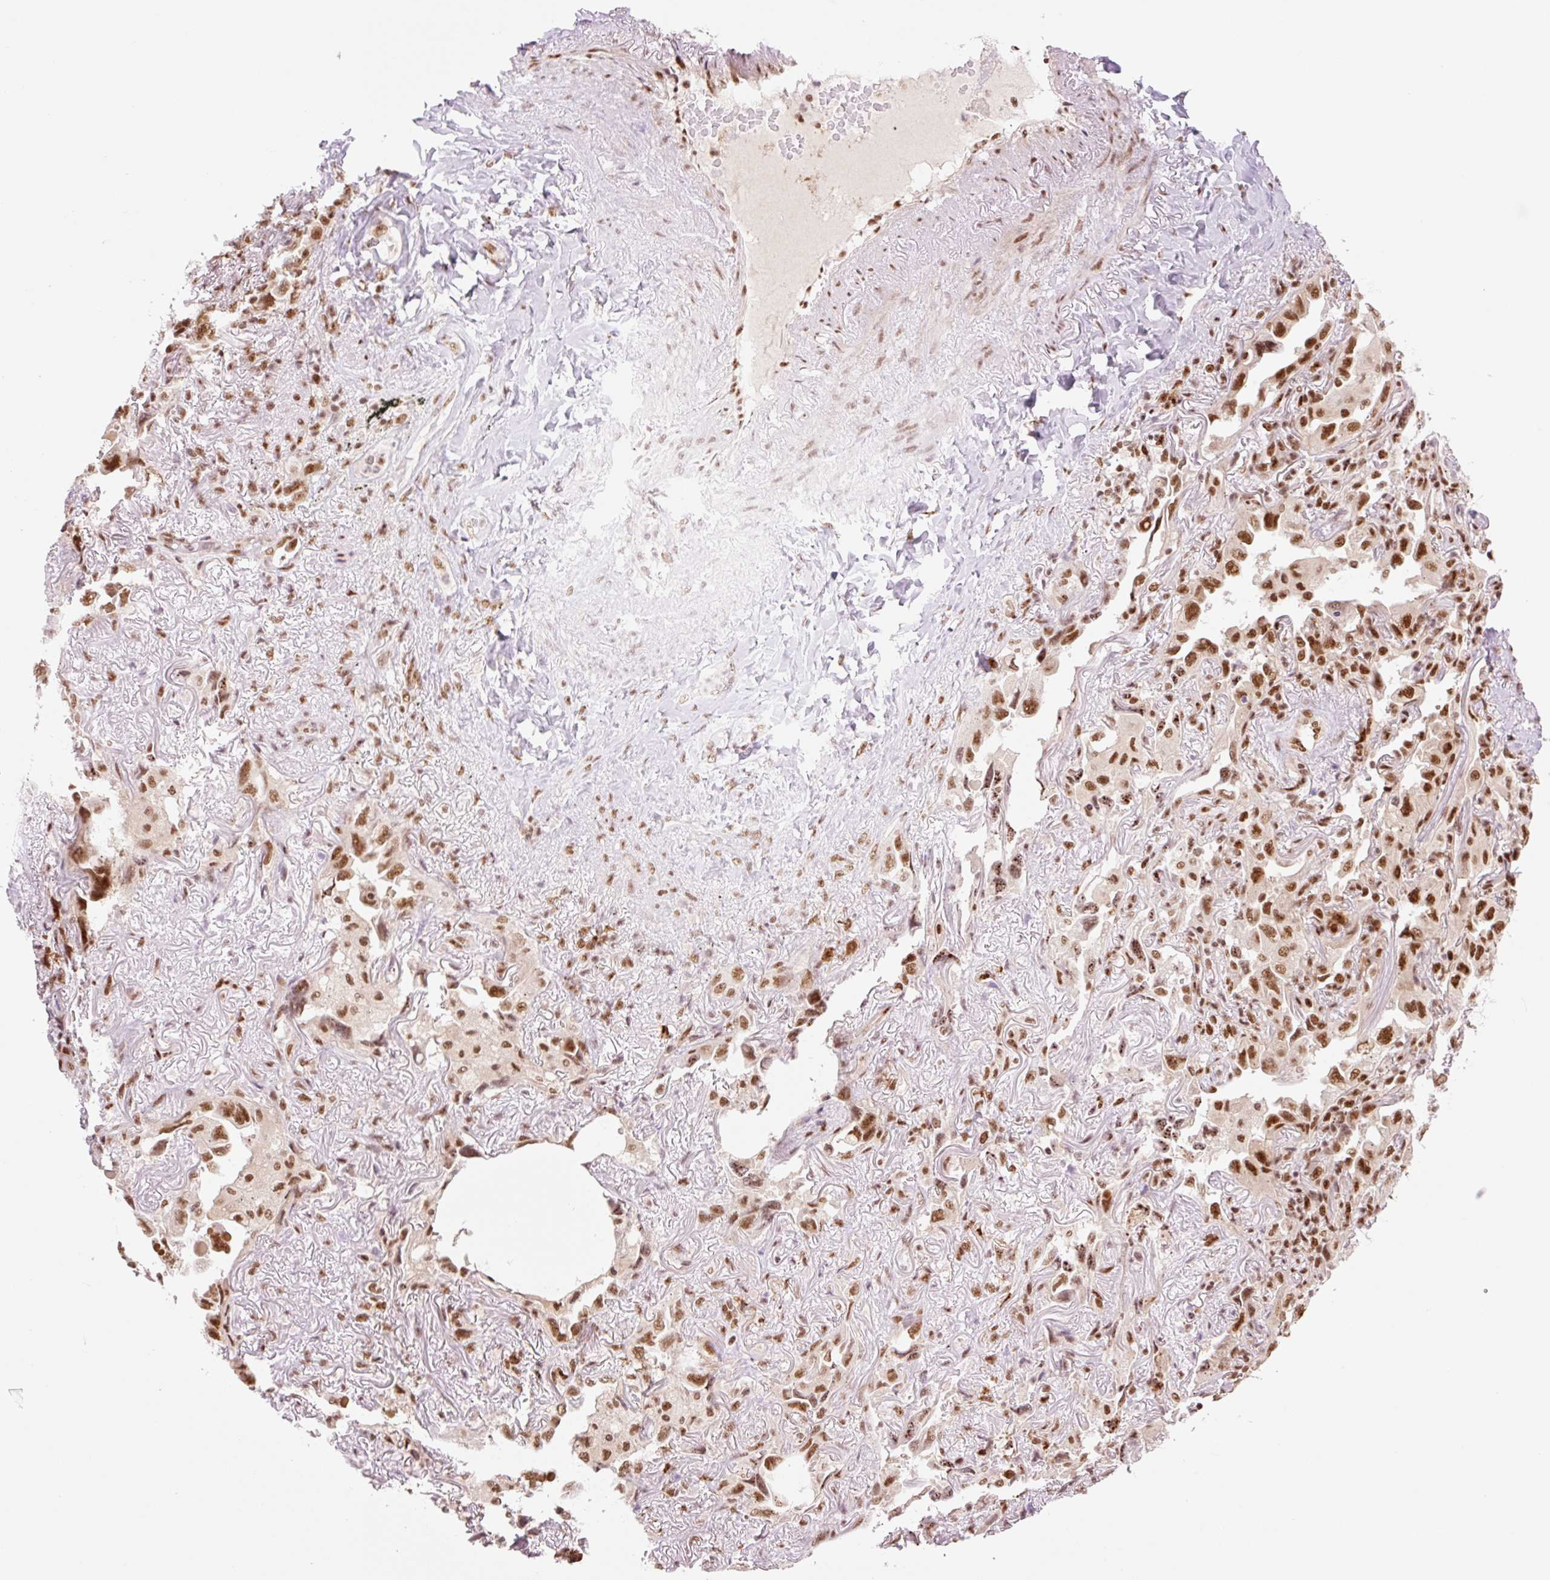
{"staining": {"intensity": "strong", "quantity": ">75%", "location": "nuclear"}, "tissue": "lung cancer", "cell_type": "Tumor cells", "image_type": "cancer", "snomed": [{"axis": "morphology", "description": "Adenocarcinoma, NOS"}, {"axis": "topography", "description": "Lung"}], "caption": "This is a photomicrograph of immunohistochemistry staining of lung cancer, which shows strong staining in the nuclear of tumor cells.", "gene": "PRDM11", "patient": {"sex": "female", "age": 69}}